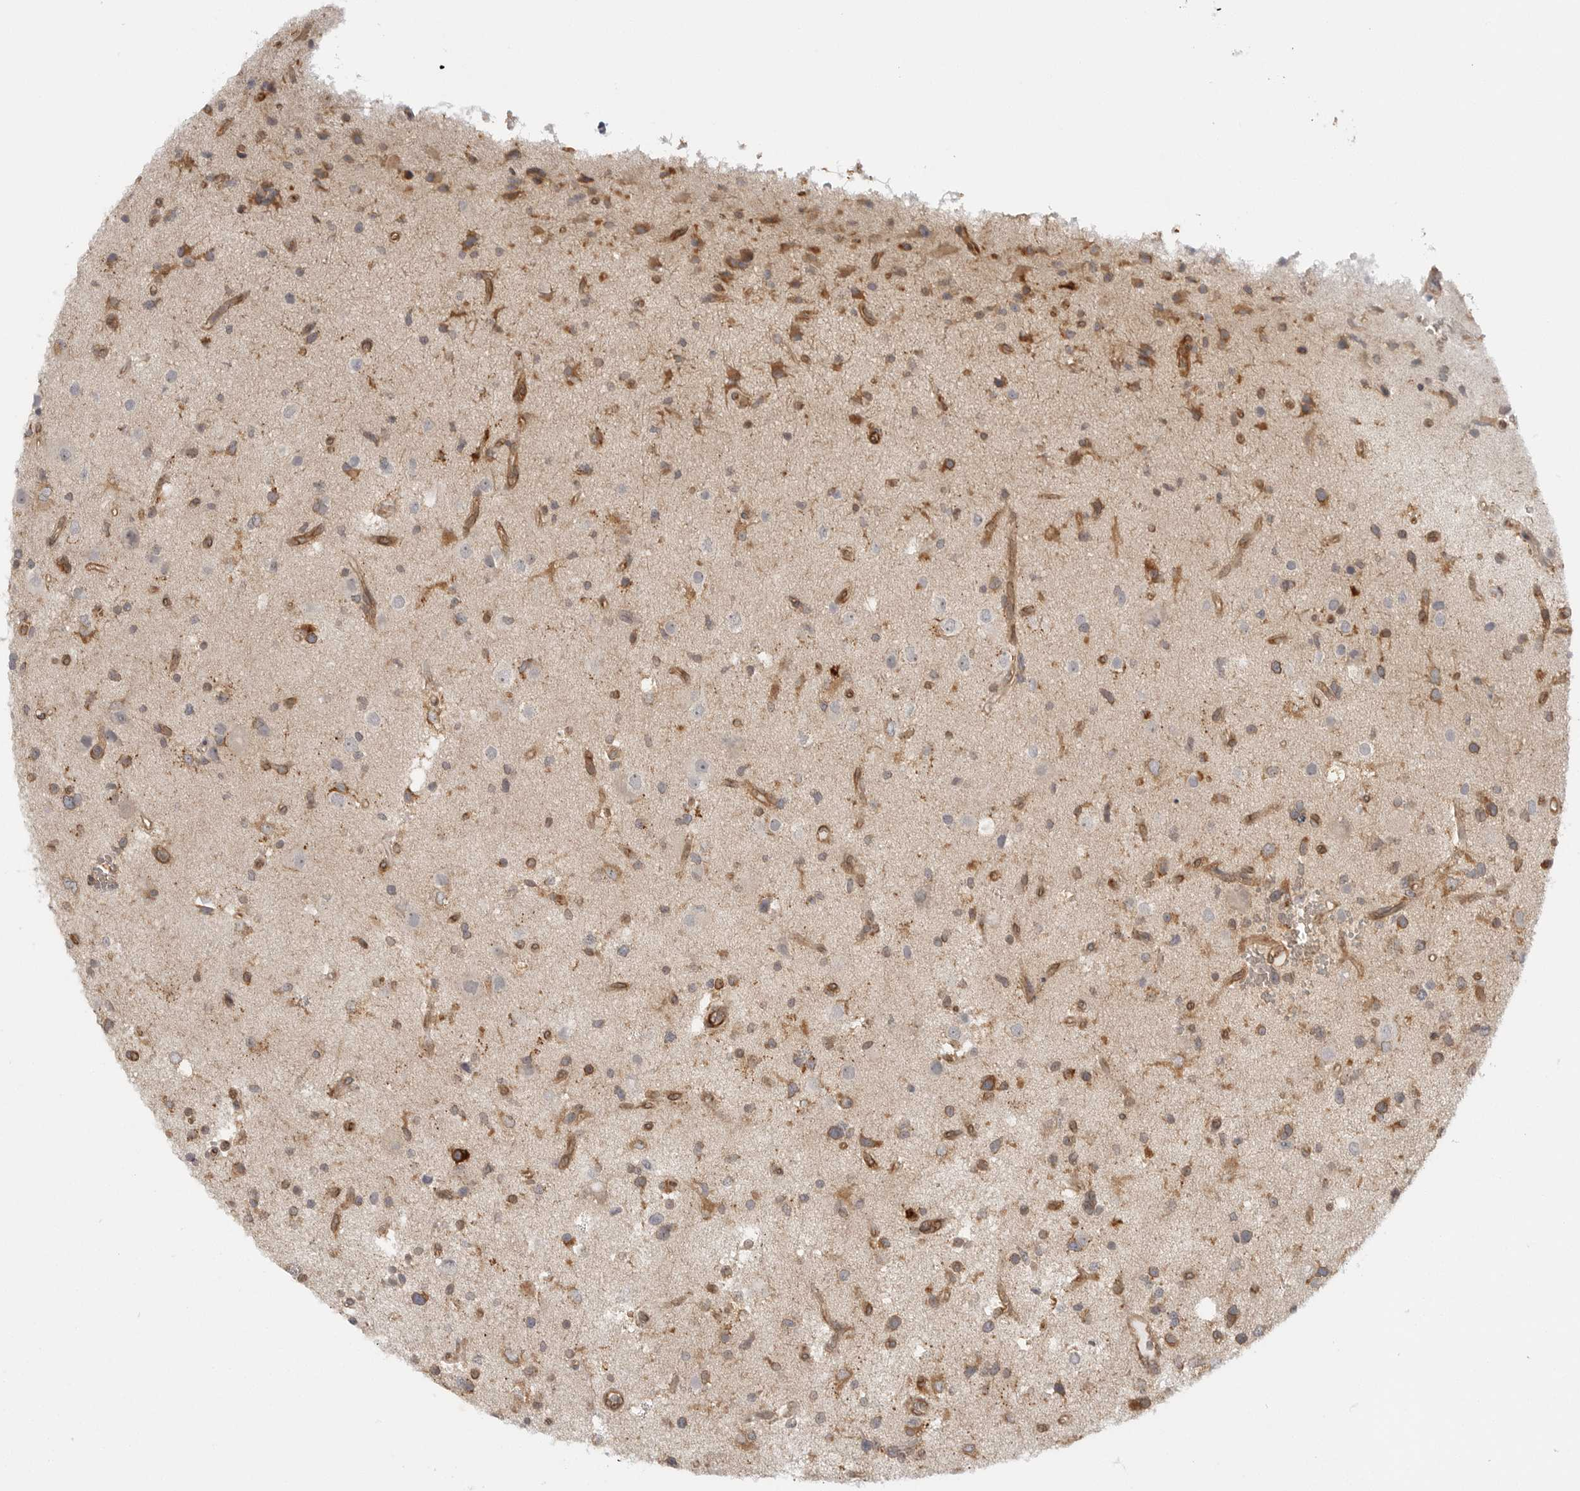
{"staining": {"intensity": "moderate", "quantity": "25%-75%", "location": "cytoplasmic/membranous"}, "tissue": "glioma", "cell_type": "Tumor cells", "image_type": "cancer", "snomed": [{"axis": "morphology", "description": "Glioma, malignant, High grade"}, {"axis": "topography", "description": "Brain"}], "caption": "Protein expression analysis of malignant high-grade glioma demonstrates moderate cytoplasmic/membranous positivity in approximately 25%-75% of tumor cells. Using DAB (3,3'-diaminobenzidine) (brown) and hematoxylin (blue) stains, captured at high magnification using brightfield microscopy.", "gene": "CERS2", "patient": {"sex": "male", "age": 33}}